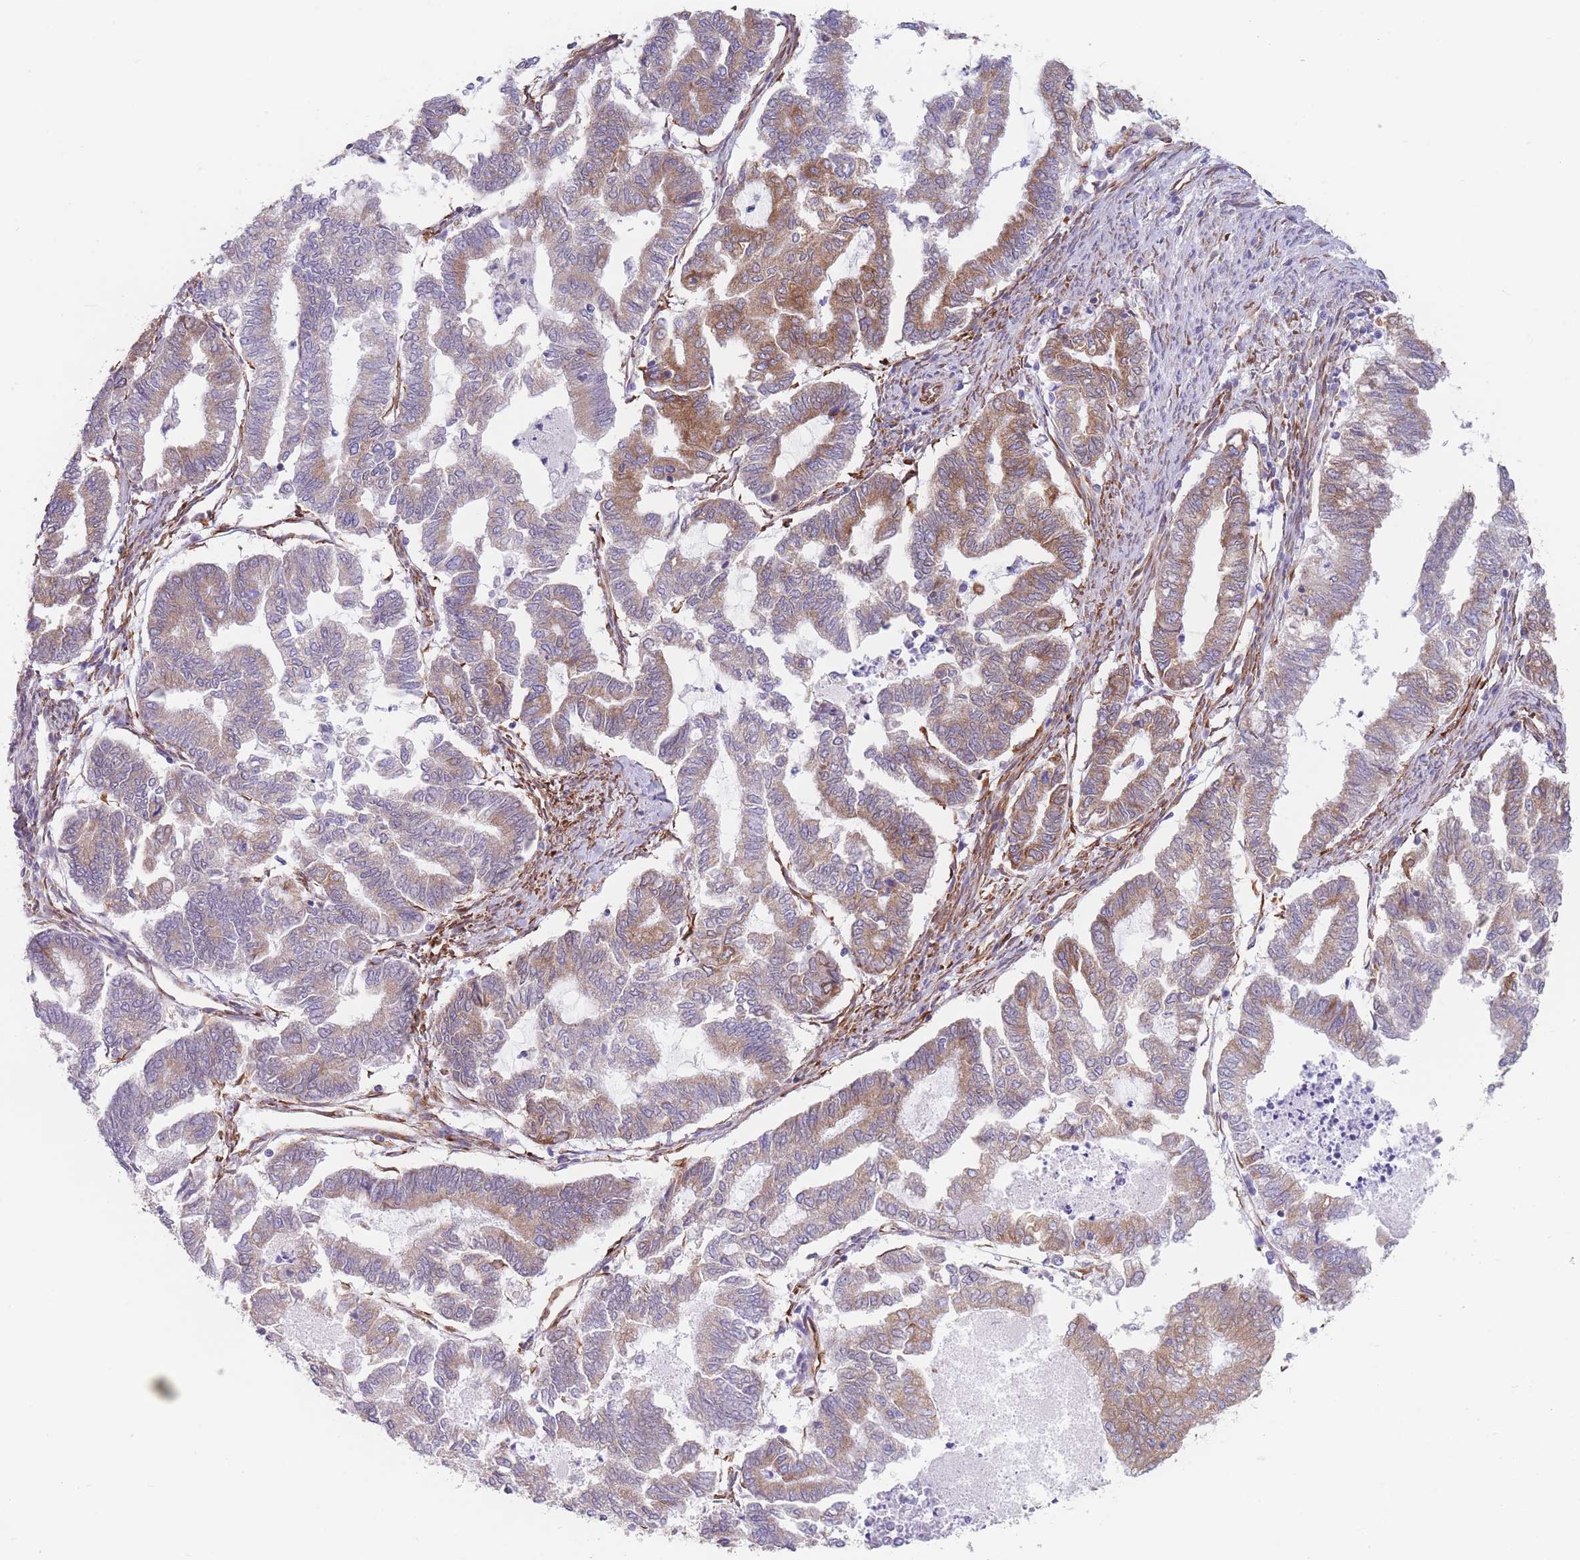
{"staining": {"intensity": "moderate", "quantity": "25%-75%", "location": "cytoplasmic/membranous"}, "tissue": "endometrial cancer", "cell_type": "Tumor cells", "image_type": "cancer", "snomed": [{"axis": "morphology", "description": "Adenocarcinoma, NOS"}, {"axis": "topography", "description": "Endometrium"}], "caption": "Brown immunohistochemical staining in adenocarcinoma (endometrial) displays moderate cytoplasmic/membranous positivity in approximately 25%-75% of tumor cells.", "gene": "AK9", "patient": {"sex": "female", "age": 79}}